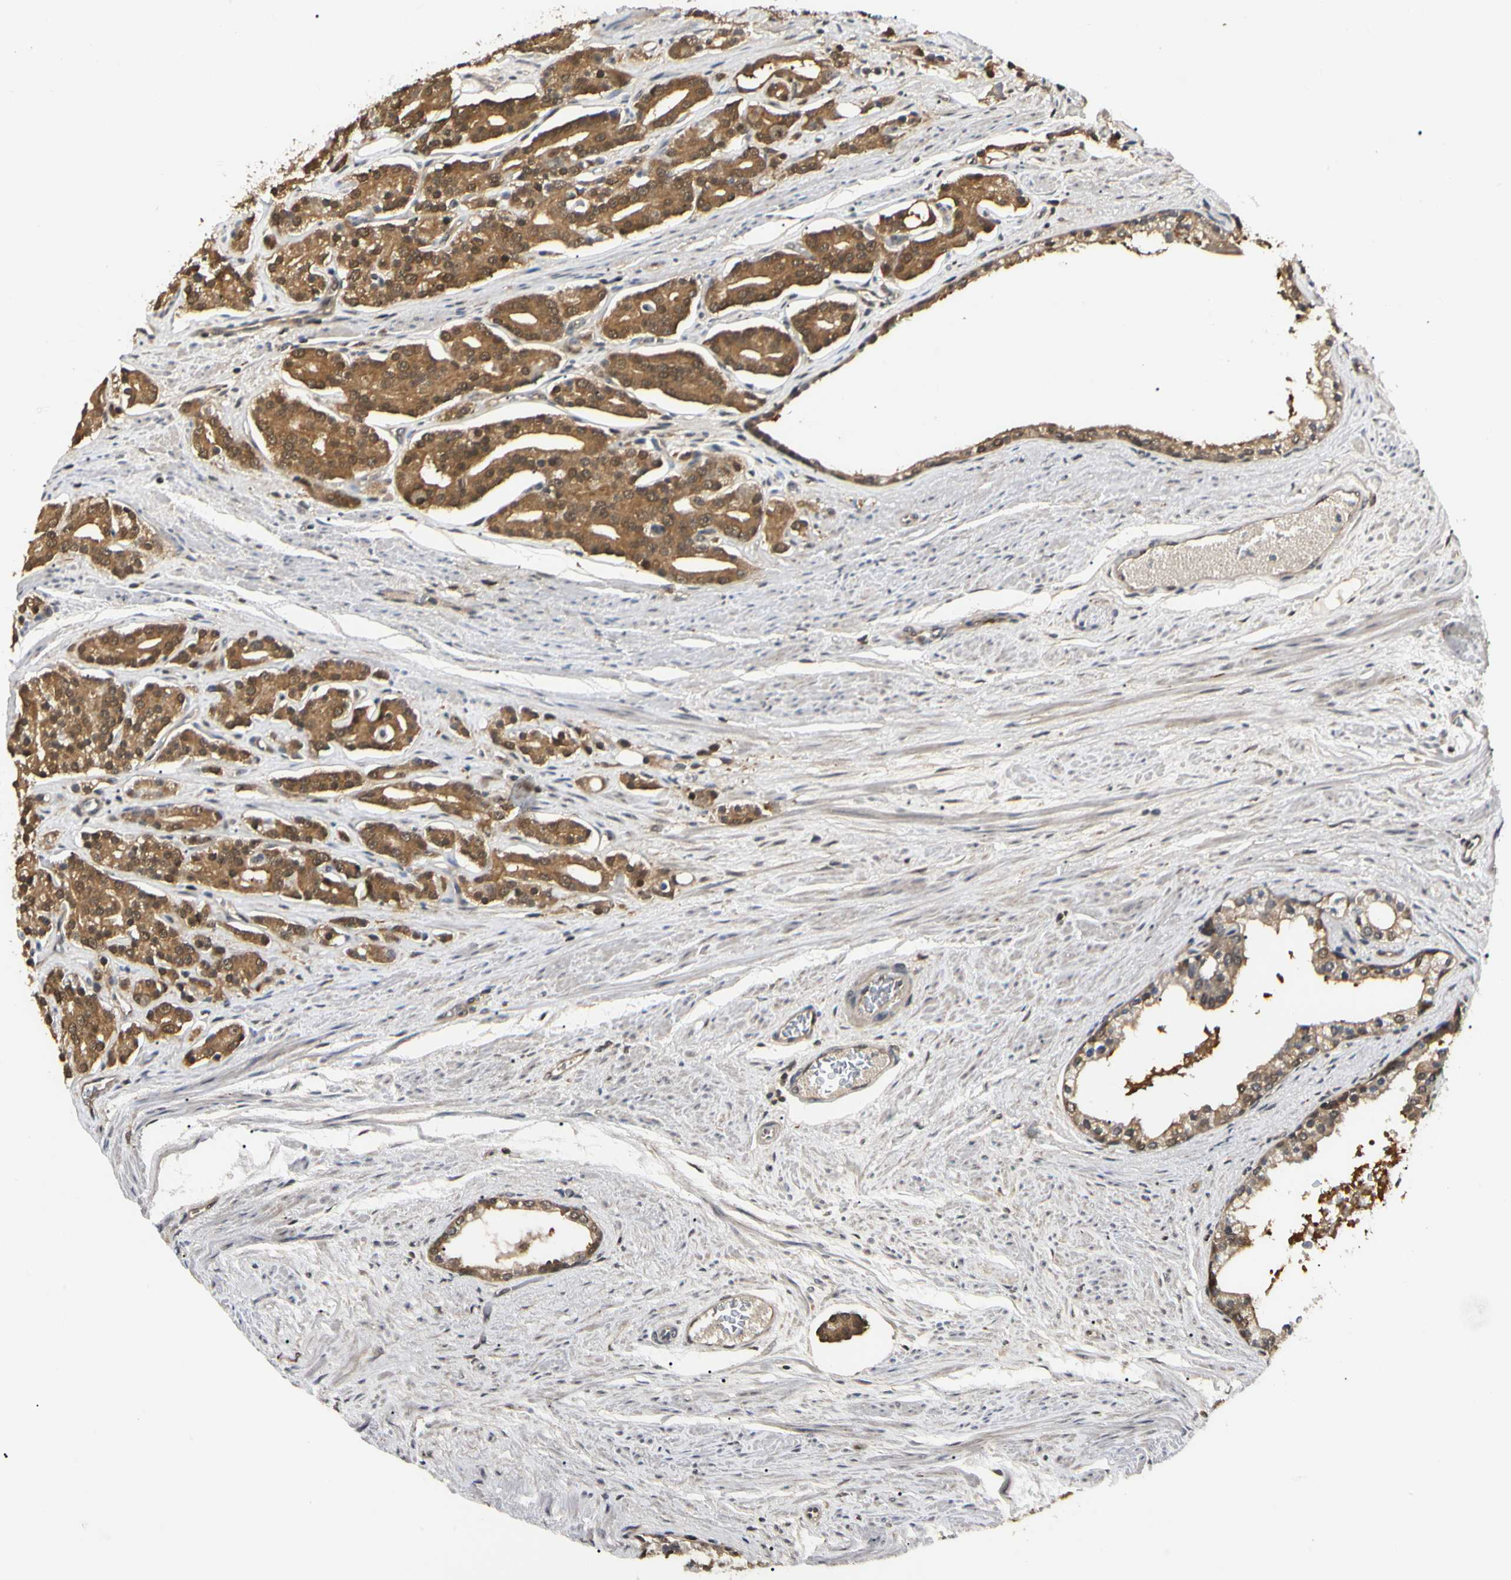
{"staining": {"intensity": "moderate", "quantity": ">75%", "location": "cytoplasmic/membranous,nuclear"}, "tissue": "prostate cancer", "cell_type": "Tumor cells", "image_type": "cancer", "snomed": [{"axis": "morphology", "description": "Adenocarcinoma, Low grade"}, {"axis": "topography", "description": "Prostate"}], "caption": "Approximately >75% of tumor cells in human low-grade adenocarcinoma (prostate) show moderate cytoplasmic/membranous and nuclear protein positivity as visualized by brown immunohistochemical staining.", "gene": "UBE2Z", "patient": {"sex": "male", "age": 63}}